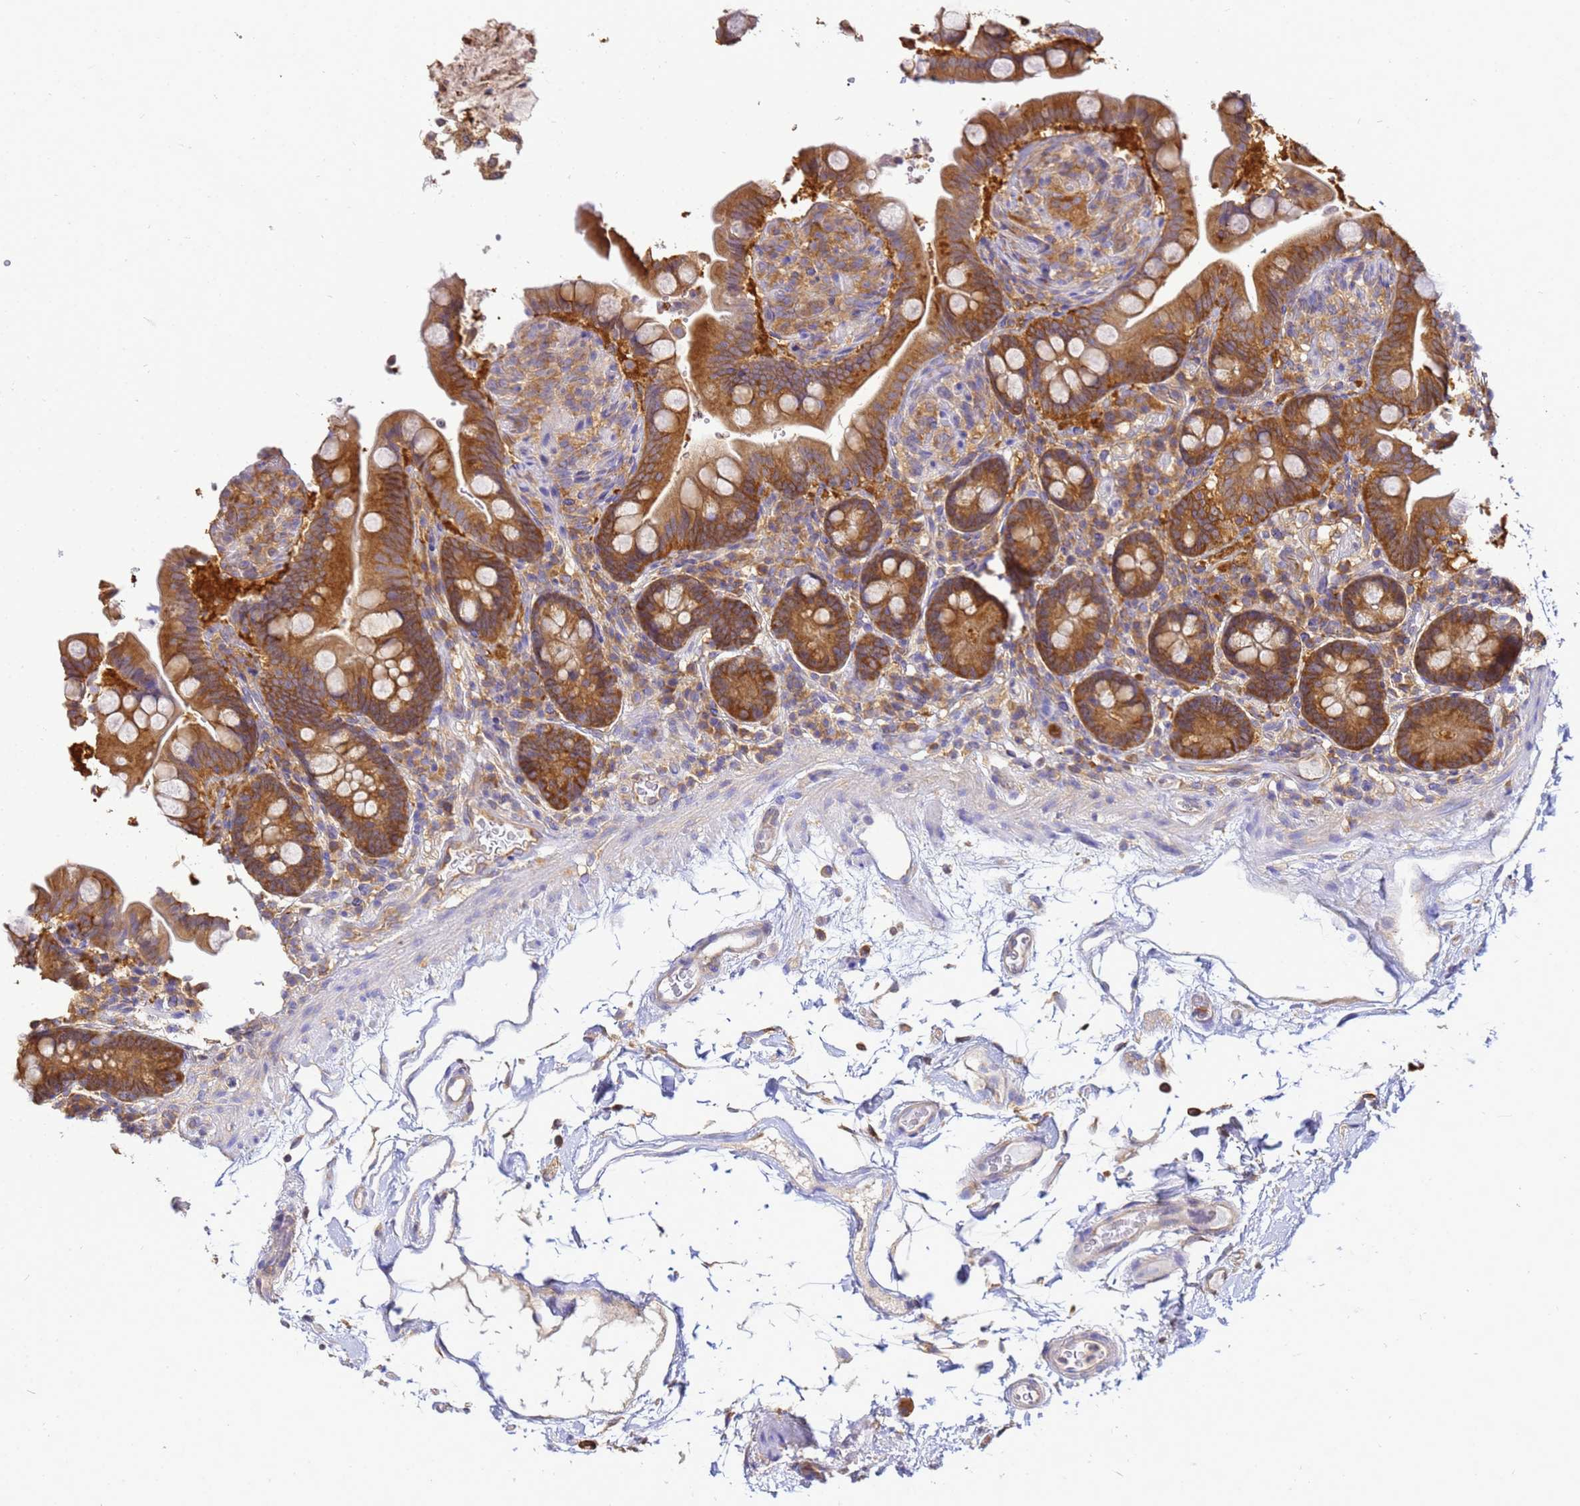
{"staining": {"intensity": "weak", "quantity": ">75%", "location": "cytoplasmic/membranous"}, "tissue": "colon", "cell_type": "Endothelial cells", "image_type": "normal", "snomed": [{"axis": "morphology", "description": "Normal tissue, NOS"}, {"axis": "topography", "description": "Smooth muscle"}, {"axis": "topography", "description": "Colon"}], "caption": "Immunohistochemical staining of unremarkable colon exhibits weak cytoplasmic/membranous protein expression in about >75% of endothelial cells.", "gene": "NARS1", "patient": {"sex": "male", "age": 73}}